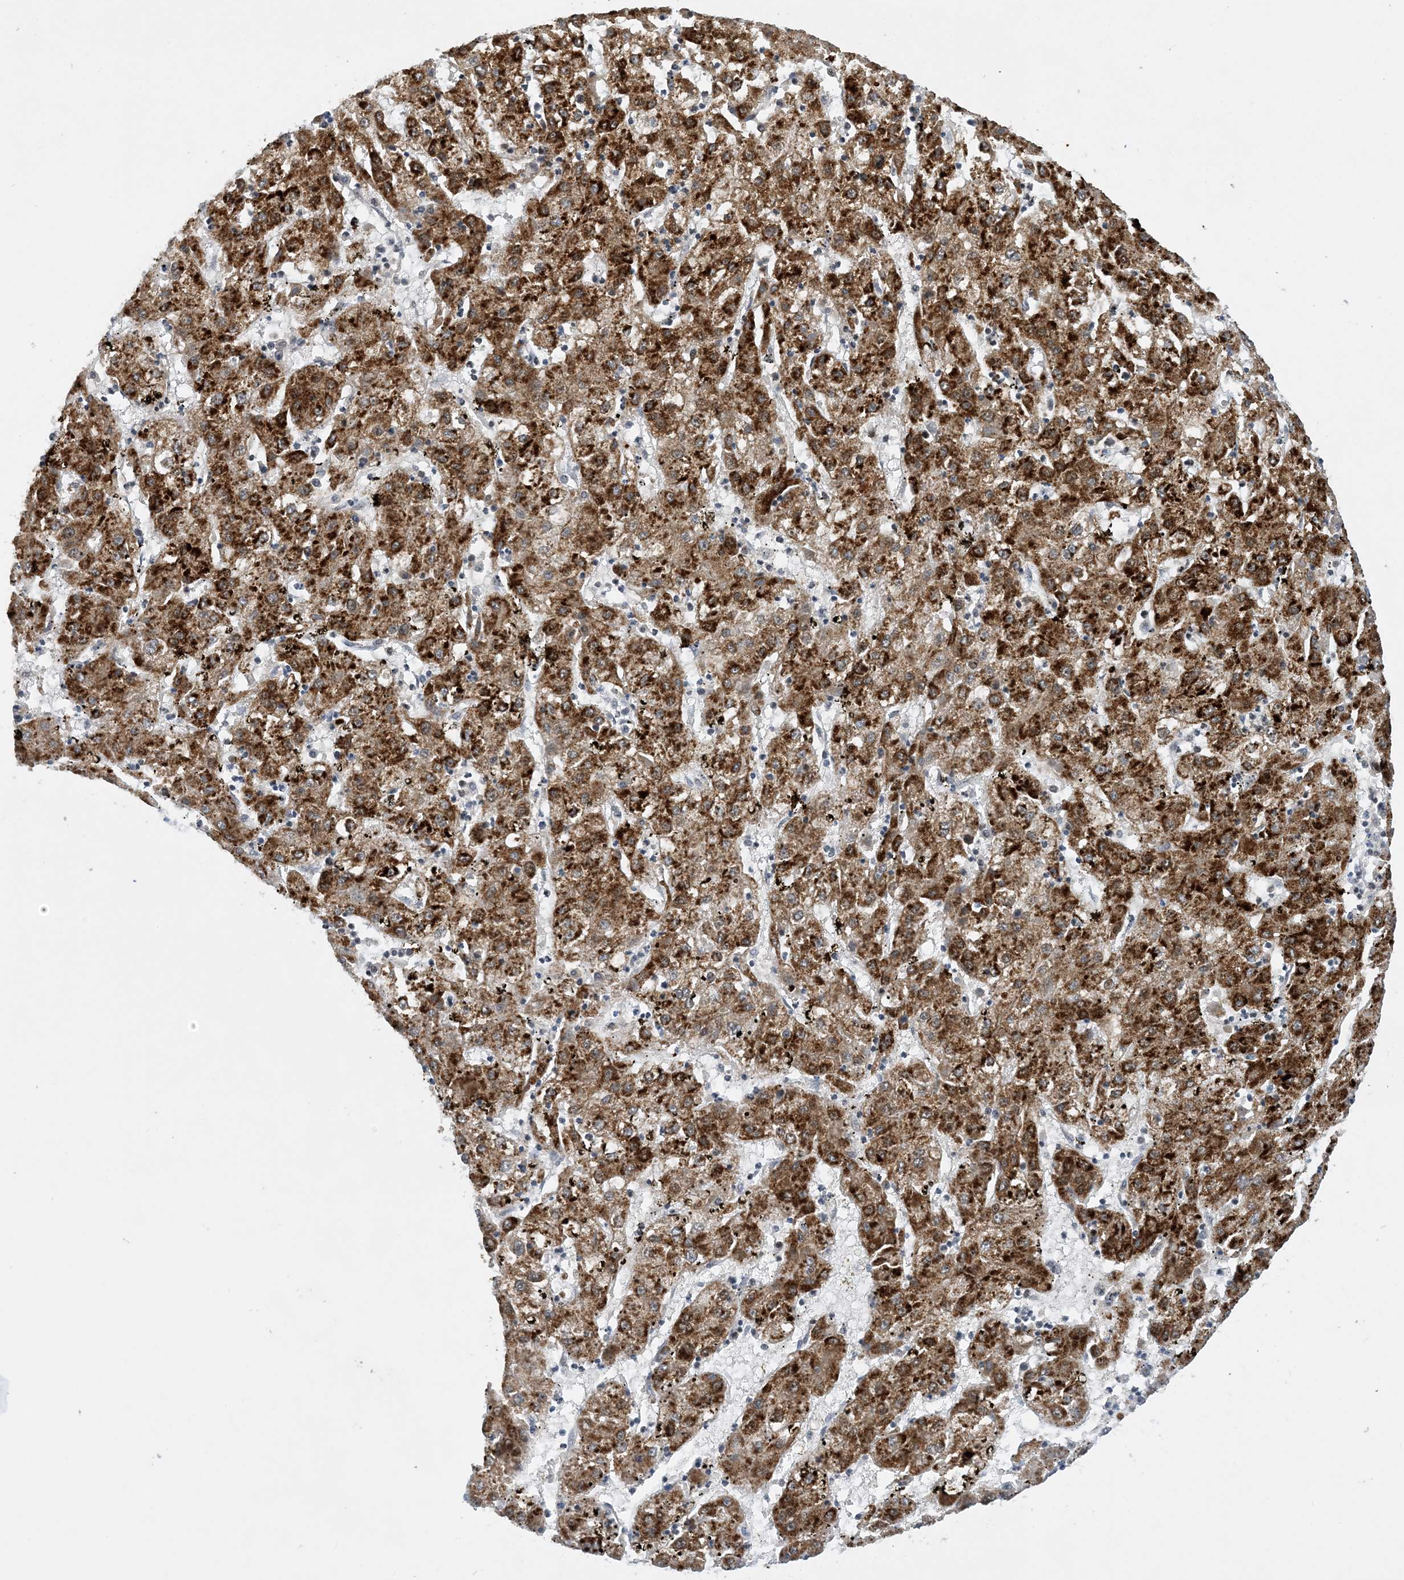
{"staining": {"intensity": "strong", "quantity": ">75%", "location": "cytoplasmic/membranous"}, "tissue": "liver cancer", "cell_type": "Tumor cells", "image_type": "cancer", "snomed": [{"axis": "morphology", "description": "Carcinoma, Hepatocellular, NOS"}, {"axis": "topography", "description": "Liver"}], "caption": "Brown immunohistochemical staining in hepatocellular carcinoma (liver) exhibits strong cytoplasmic/membranous expression in approximately >75% of tumor cells. The staining was performed using DAB, with brown indicating positive protein expression. Nuclei are stained blue with hematoxylin.", "gene": "ACYP2", "patient": {"sex": "male", "age": 72}}